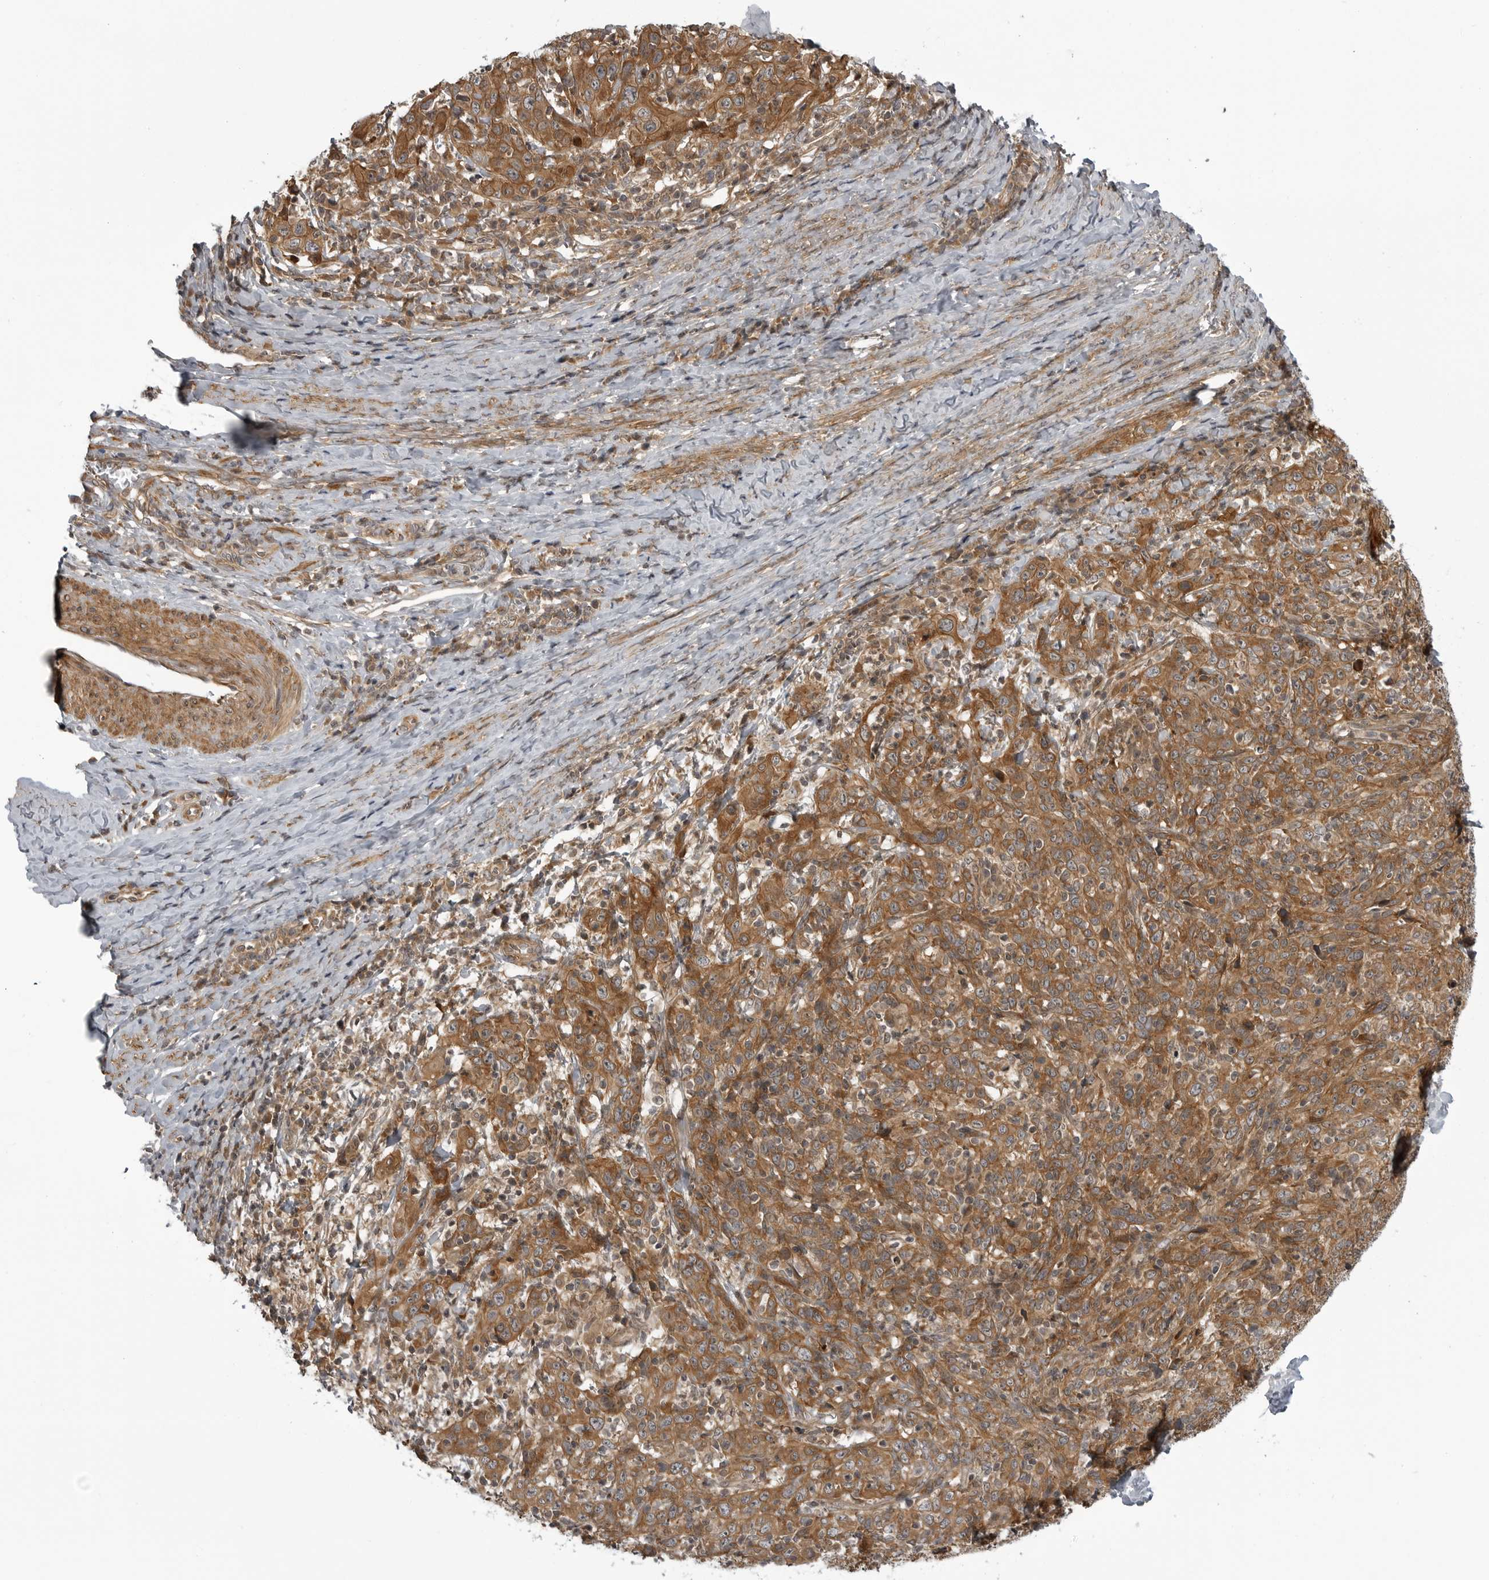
{"staining": {"intensity": "moderate", "quantity": ">75%", "location": "cytoplasmic/membranous"}, "tissue": "cervical cancer", "cell_type": "Tumor cells", "image_type": "cancer", "snomed": [{"axis": "morphology", "description": "Squamous cell carcinoma, NOS"}, {"axis": "topography", "description": "Cervix"}], "caption": "Tumor cells show medium levels of moderate cytoplasmic/membranous staining in approximately >75% of cells in cervical squamous cell carcinoma. (DAB IHC with brightfield microscopy, high magnification).", "gene": "LRRC45", "patient": {"sex": "female", "age": 46}}